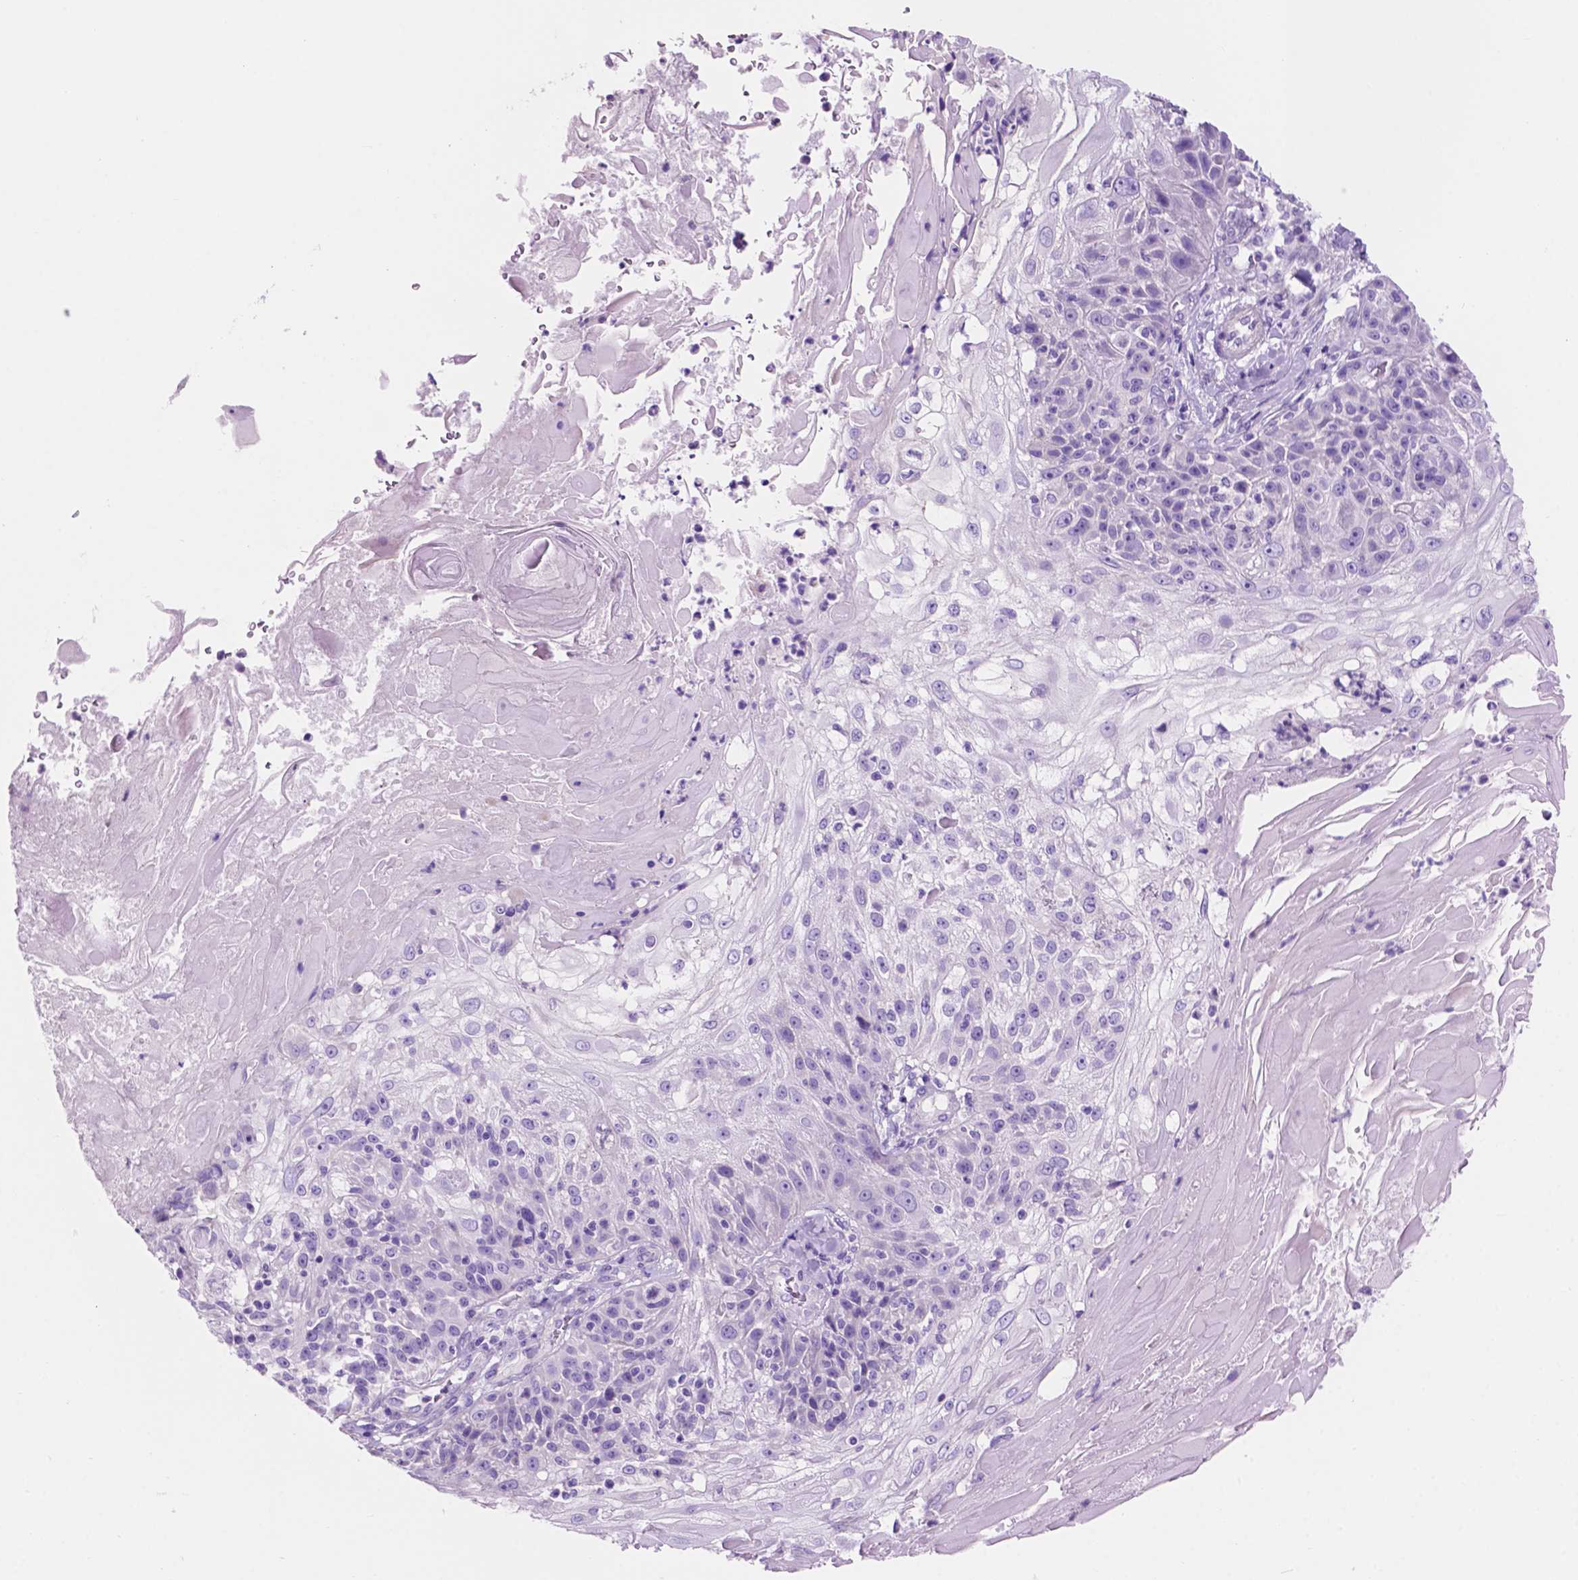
{"staining": {"intensity": "negative", "quantity": "none", "location": "none"}, "tissue": "skin cancer", "cell_type": "Tumor cells", "image_type": "cancer", "snomed": [{"axis": "morphology", "description": "Normal tissue, NOS"}, {"axis": "morphology", "description": "Squamous cell carcinoma, NOS"}, {"axis": "topography", "description": "Skin"}], "caption": "Immunohistochemistry (IHC) of human skin cancer (squamous cell carcinoma) displays no positivity in tumor cells.", "gene": "IGFN1", "patient": {"sex": "female", "age": 83}}